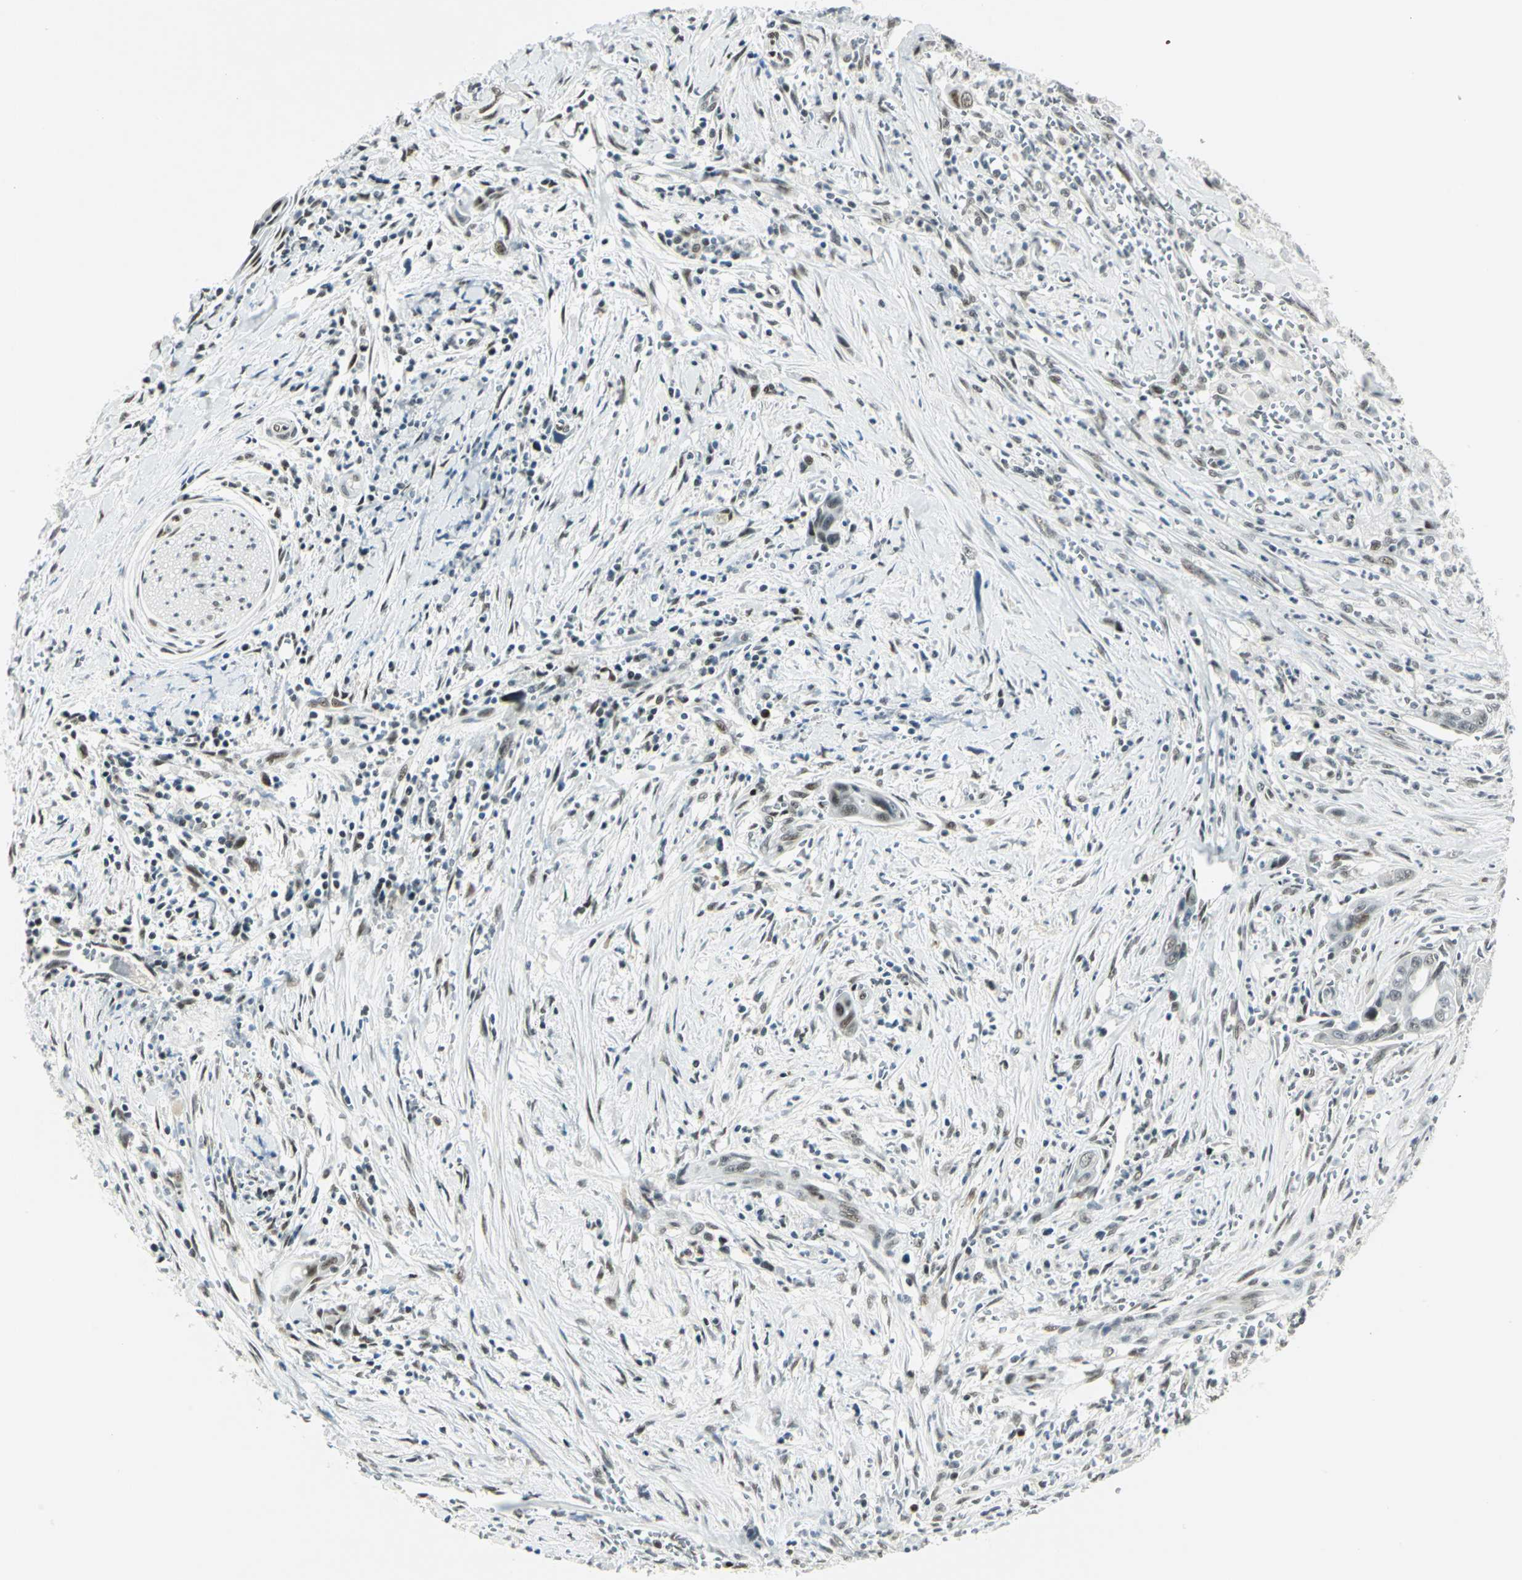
{"staining": {"intensity": "weak", "quantity": "<25%", "location": "nuclear"}, "tissue": "pancreatic cancer", "cell_type": "Tumor cells", "image_type": "cancer", "snomed": [{"axis": "morphology", "description": "Adenocarcinoma, NOS"}, {"axis": "topography", "description": "Pancreas"}], "caption": "IHC micrograph of human adenocarcinoma (pancreatic) stained for a protein (brown), which shows no positivity in tumor cells.", "gene": "MTMR10", "patient": {"sex": "male", "age": 59}}